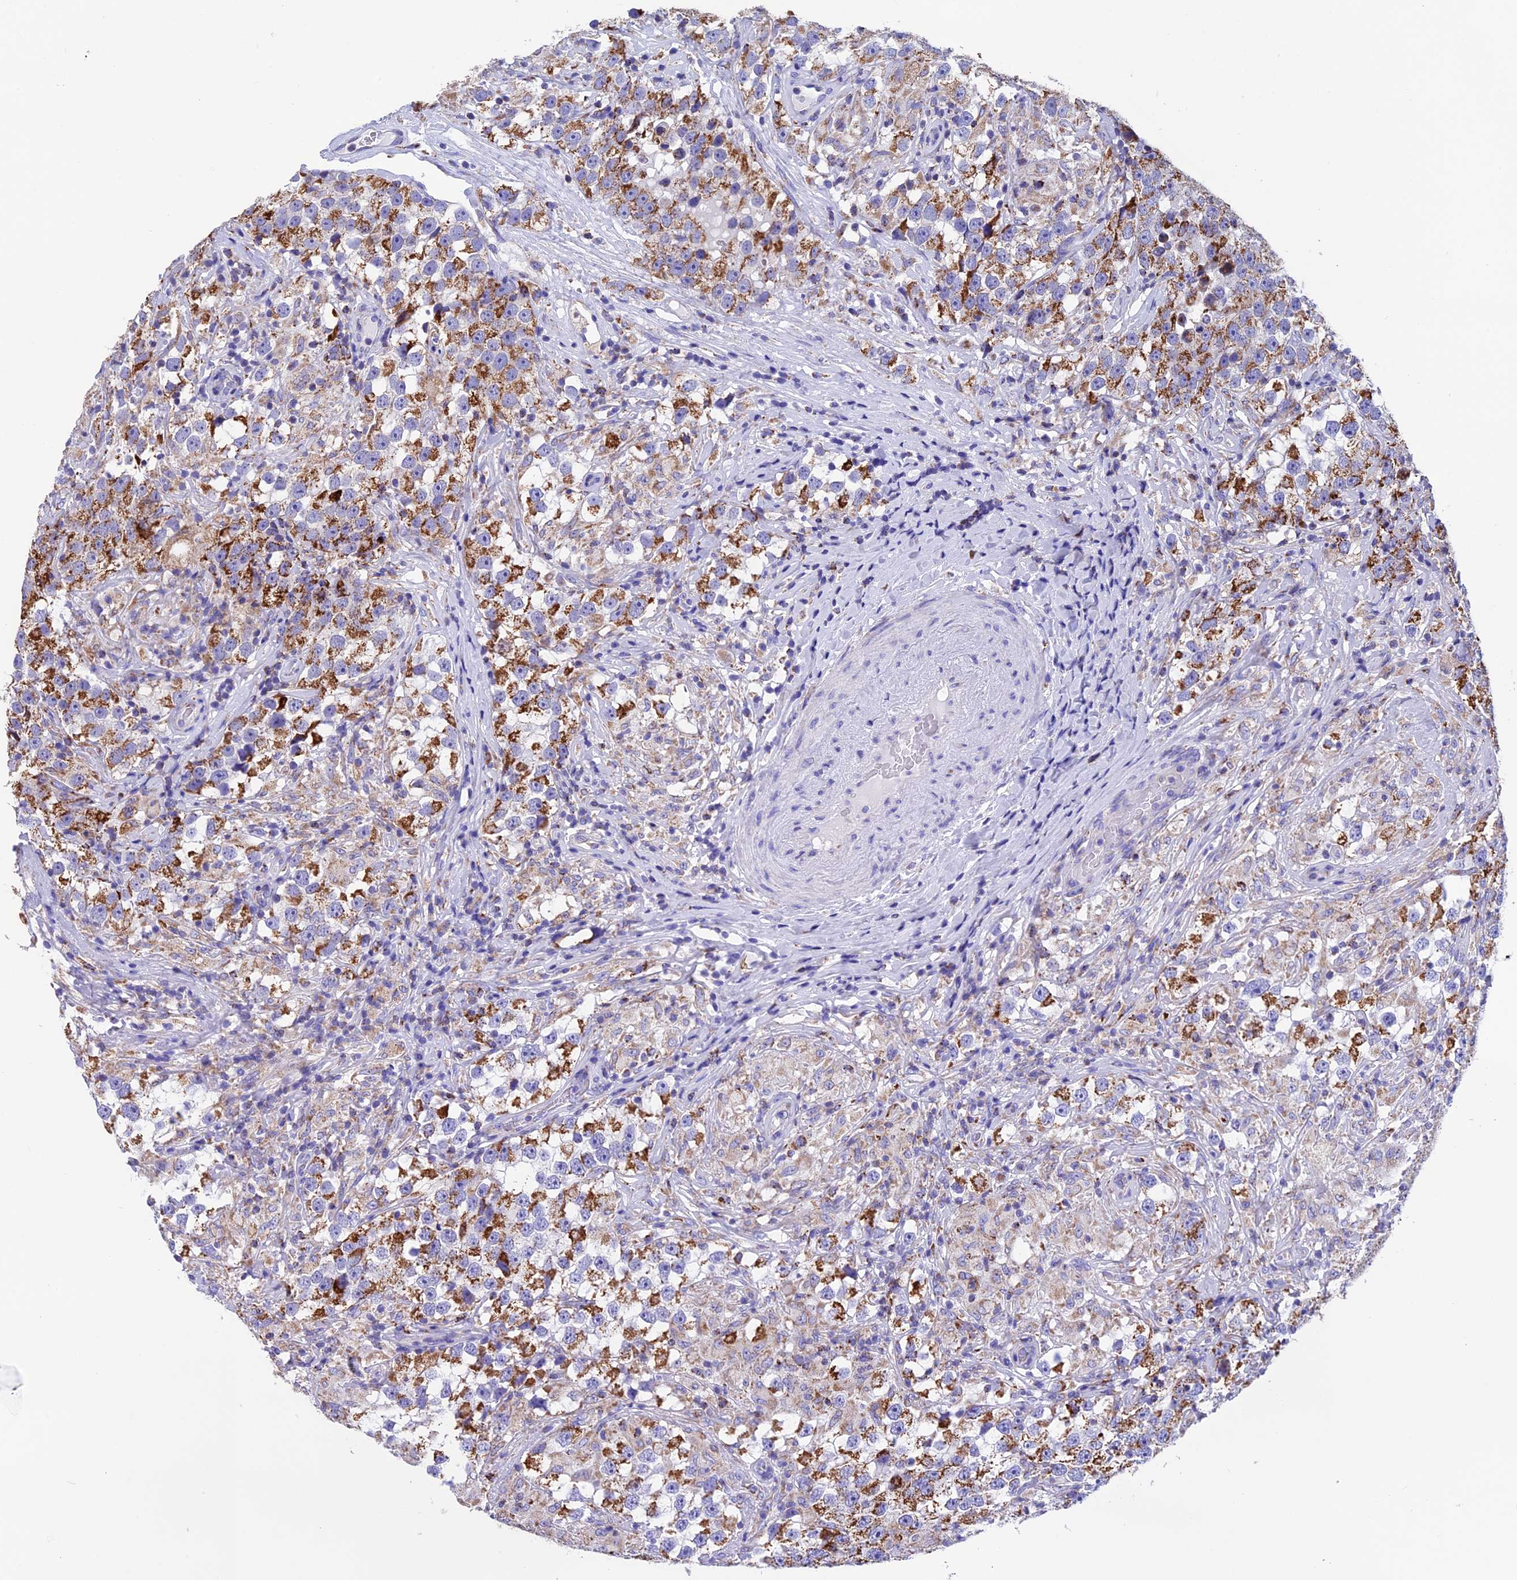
{"staining": {"intensity": "moderate", "quantity": "25%-75%", "location": "cytoplasmic/membranous"}, "tissue": "testis cancer", "cell_type": "Tumor cells", "image_type": "cancer", "snomed": [{"axis": "morphology", "description": "Seminoma, NOS"}, {"axis": "topography", "description": "Testis"}], "caption": "Protein staining demonstrates moderate cytoplasmic/membranous staining in approximately 25%-75% of tumor cells in seminoma (testis).", "gene": "SLC8B1", "patient": {"sex": "male", "age": 46}}